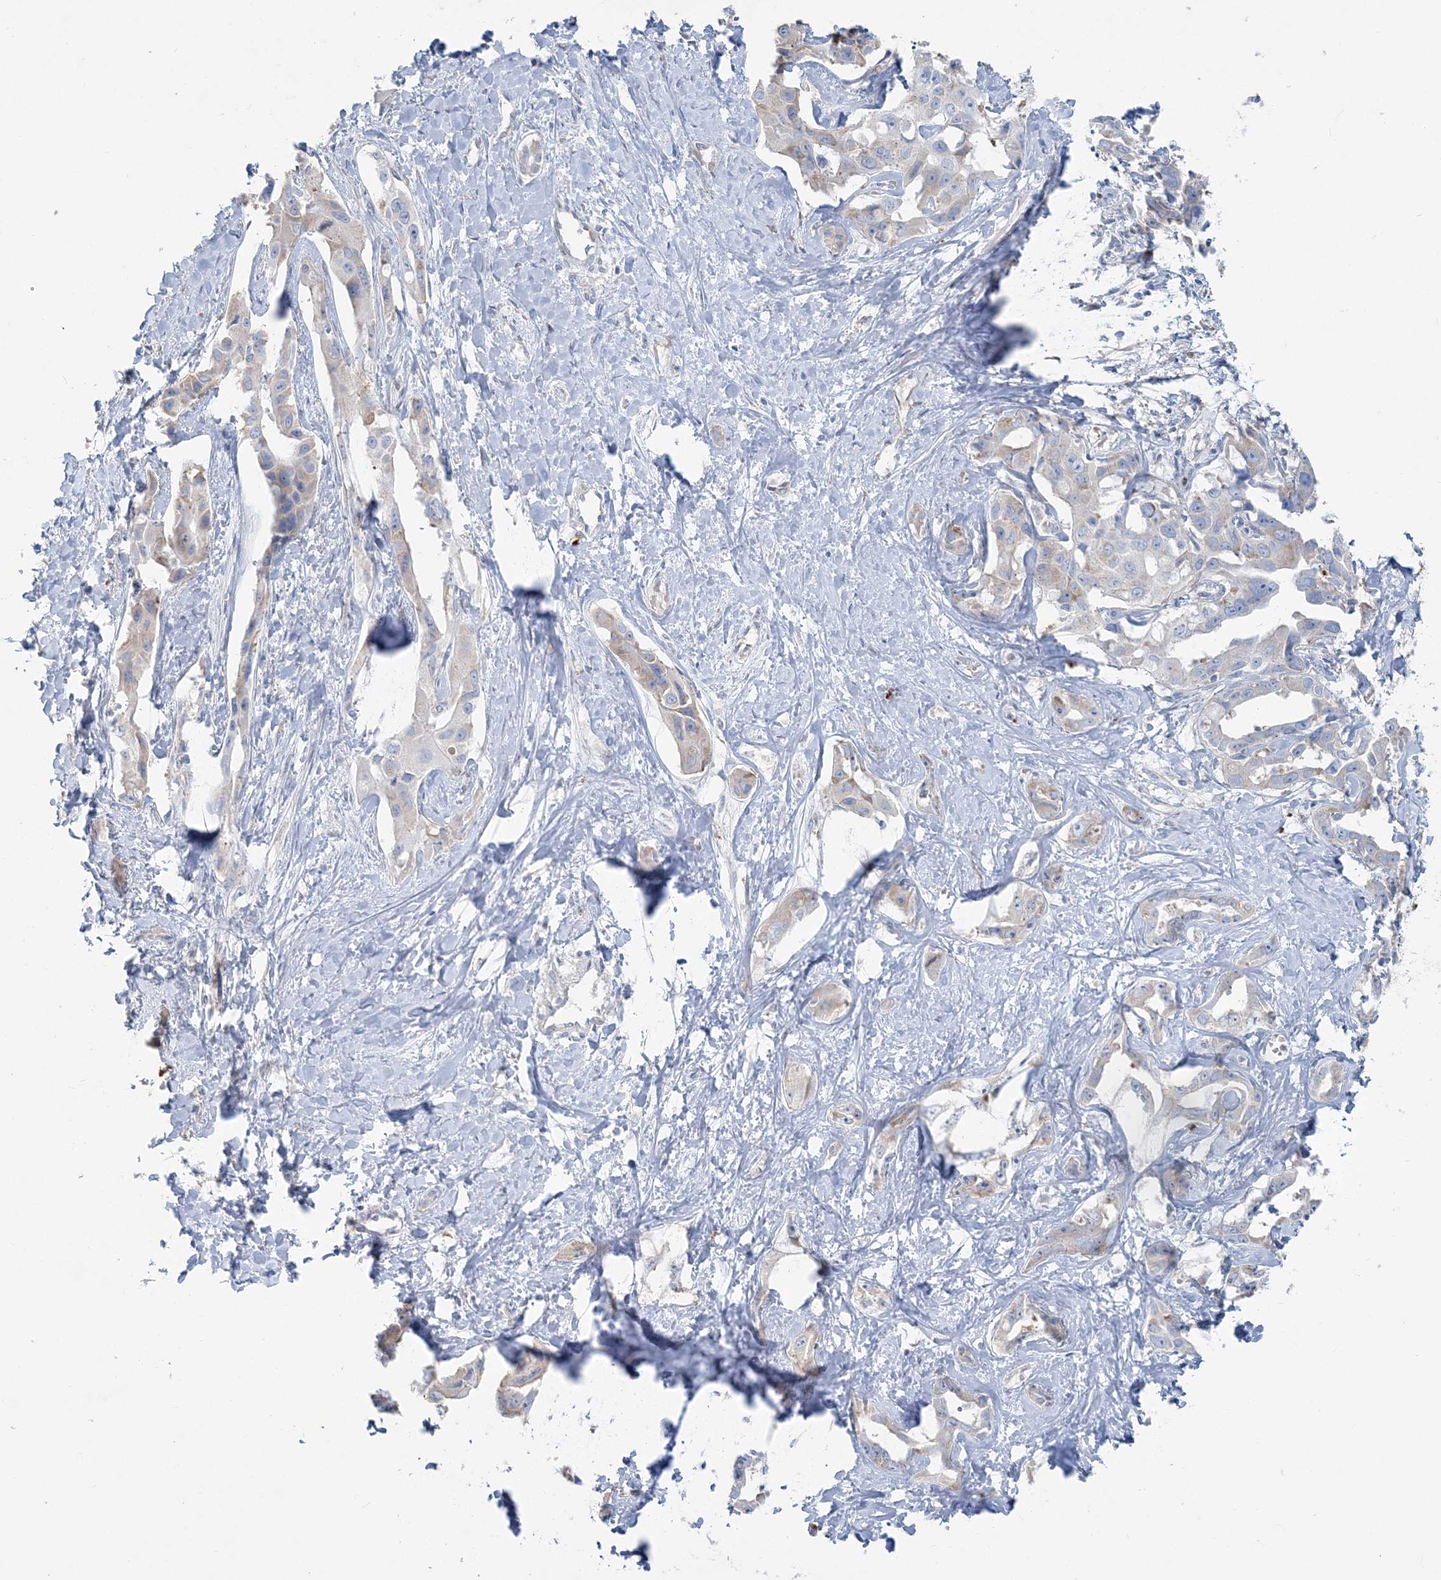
{"staining": {"intensity": "weak", "quantity": "<25%", "location": "cytoplasmic/membranous"}, "tissue": "liver cancer", "cell_type": "Tumor cells", "image_type": "cancer", "snomed": [{"axis": "morphology", "description": "Cholangiocarcinoma"}, {"axis": "topography", "description": "Liver"}], "caption": "This micrograph is of liver cholangiocarcinoma stained with immunohistochemistry to label a protein in brown with the nuclei are counter-stained blue. There is no staining in tumor cells.", "gene": "CCNJ", "patient": {"sex": "male", "age": 59}}